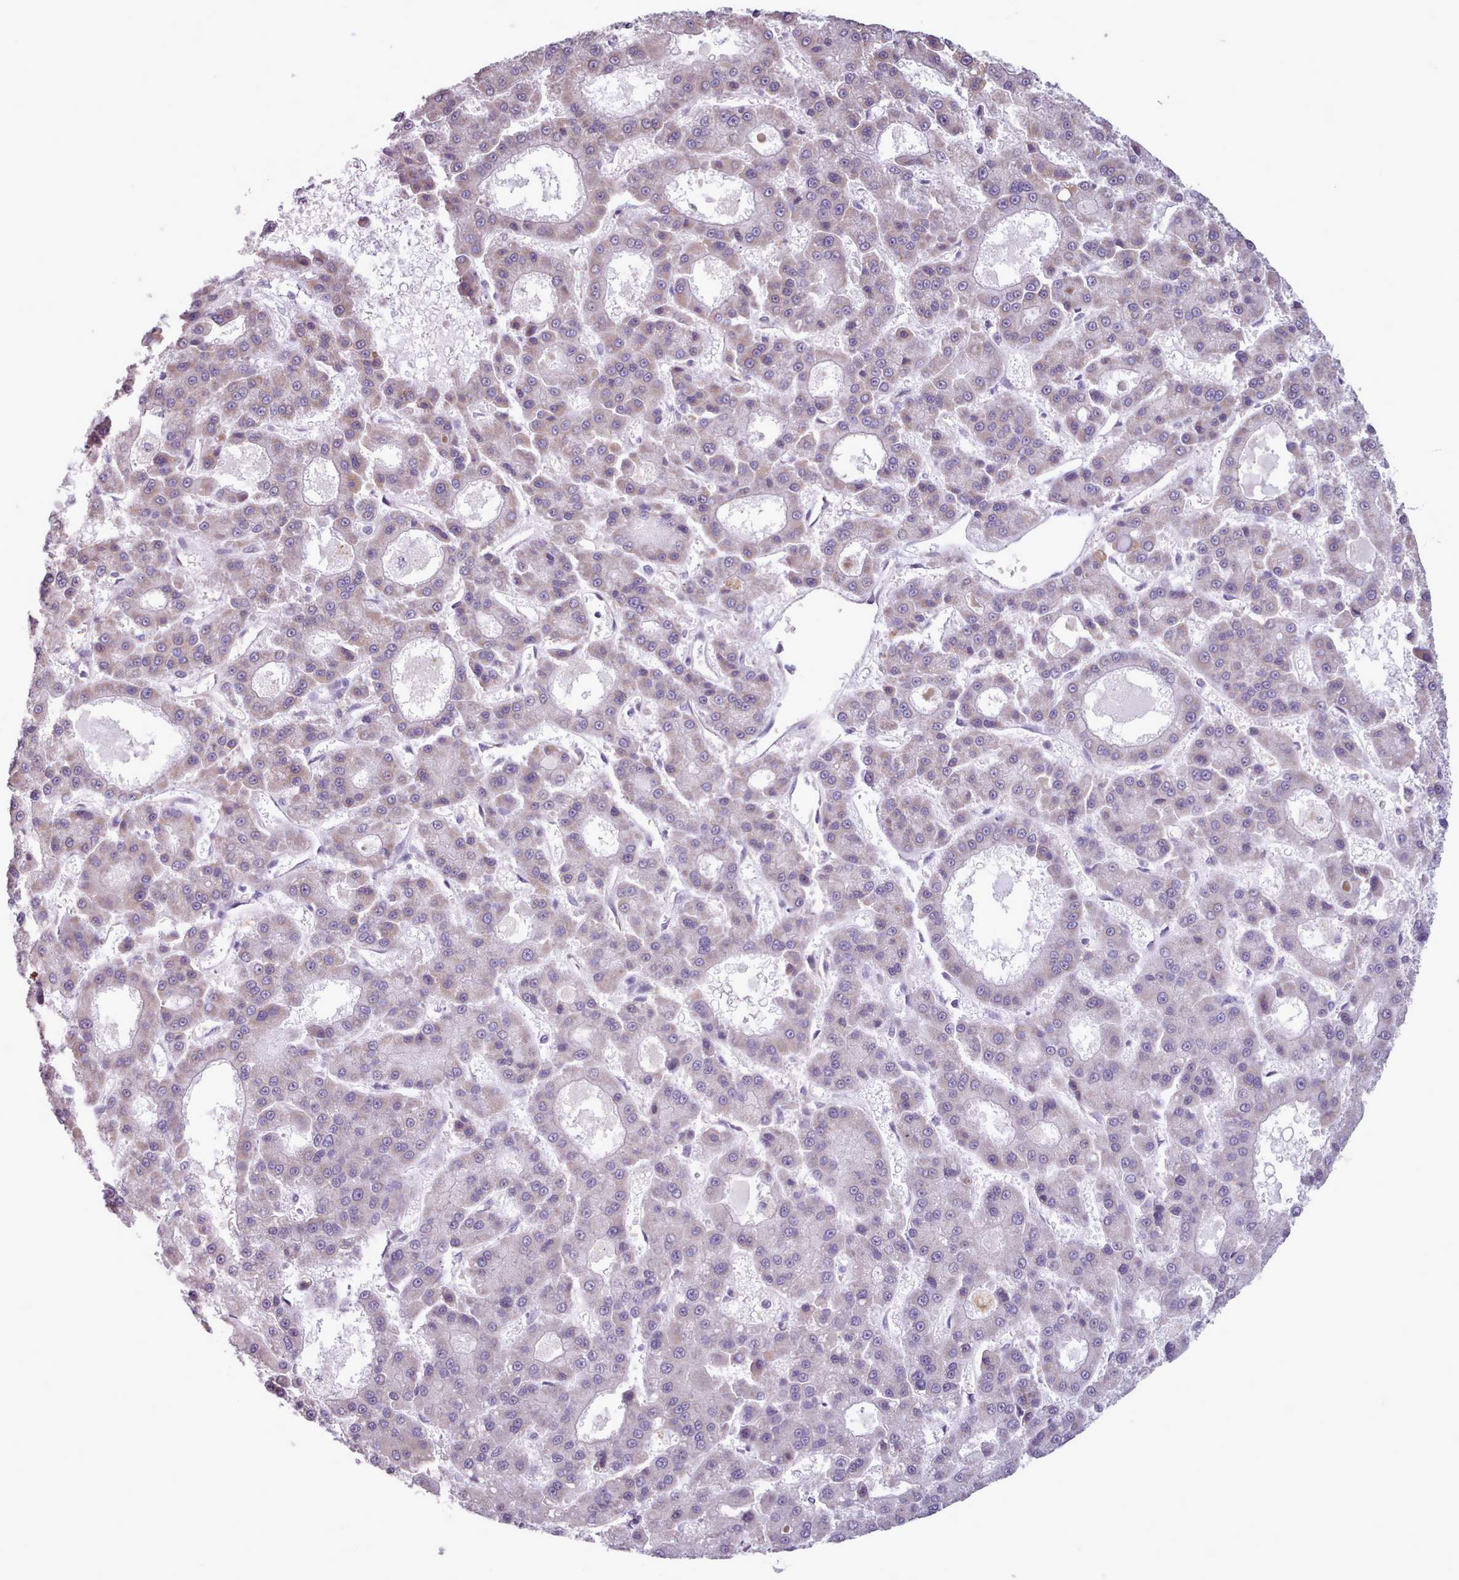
{"staining": {"intensity": "negative", "quantity": "none", "location": "none"}, "tissue": "liver cancer", "cell_type": "Tumor cells", "image_type": "cancer", "snomed": [{"axis": "morphology", "description": "Carcinoma, Hepatocellular, NOS"}, {"axis": "topography", "description": "Liver"}], "caption": "The IHC image has no significant positivity in tumor cells of liver cancer (hepatocellular carcinoma) tissue.", "gene": "AVL9", "patient": {"sex": "male", "age": 70}}